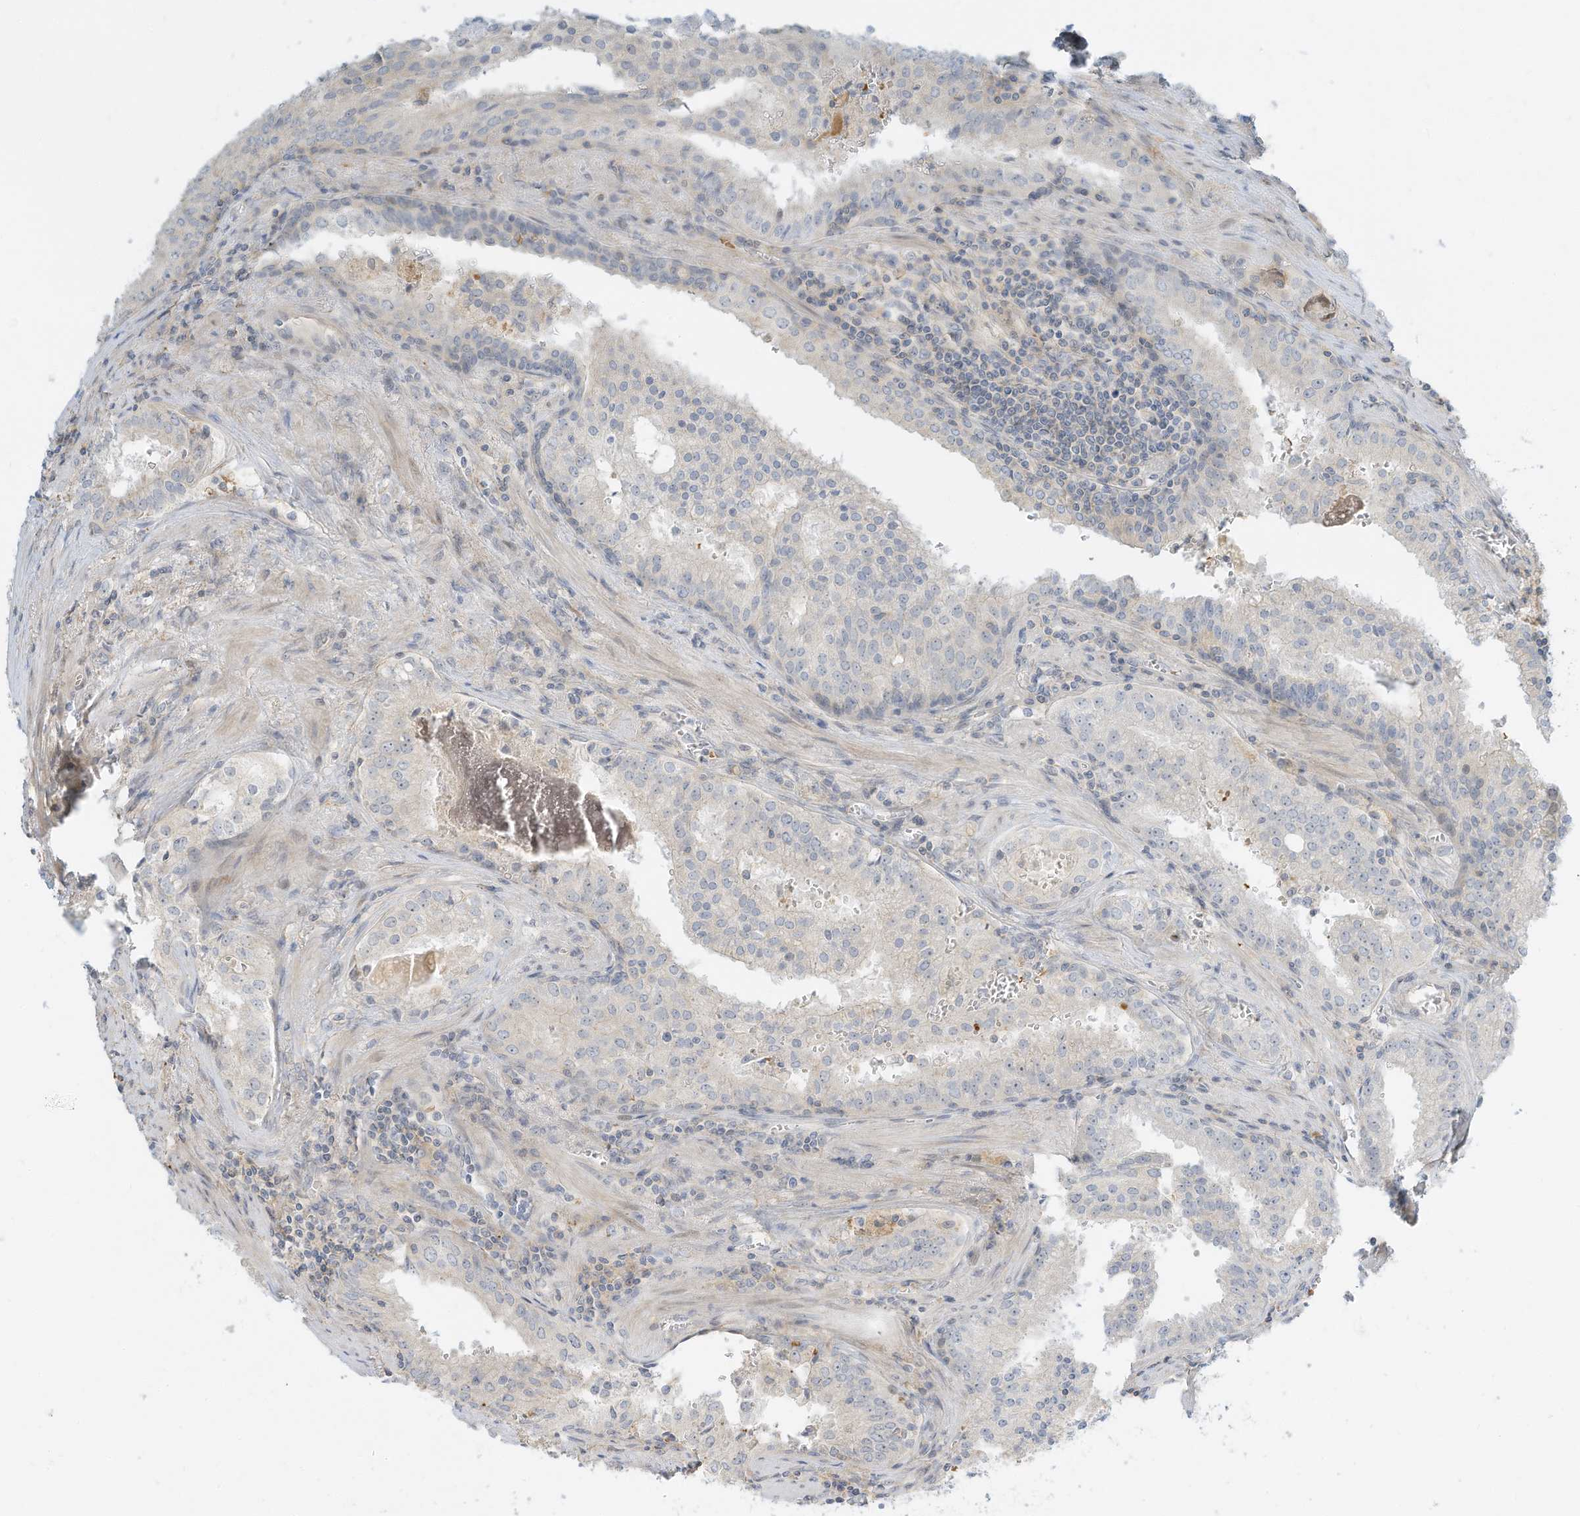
{"staining": {"intensity": "negative", "quantity": "none", "location": "none"}, "tissue": "prostate cancer", "cell_type": "Tumor cells", "image_type": "cancer", "snomed": [{"axis": "morphology", "description": "Adenocarcinoma, High grade"}, {"axis": "topography", "description": "Prostate"}], "caption": "A histopathology image of prostate cancer (adenocarcinoma (high-grade)) stained for a protein exhibits no brown staining in tumor cells.", "gene": "OFD1", "patient": {"sex": "male", "age": 68}}